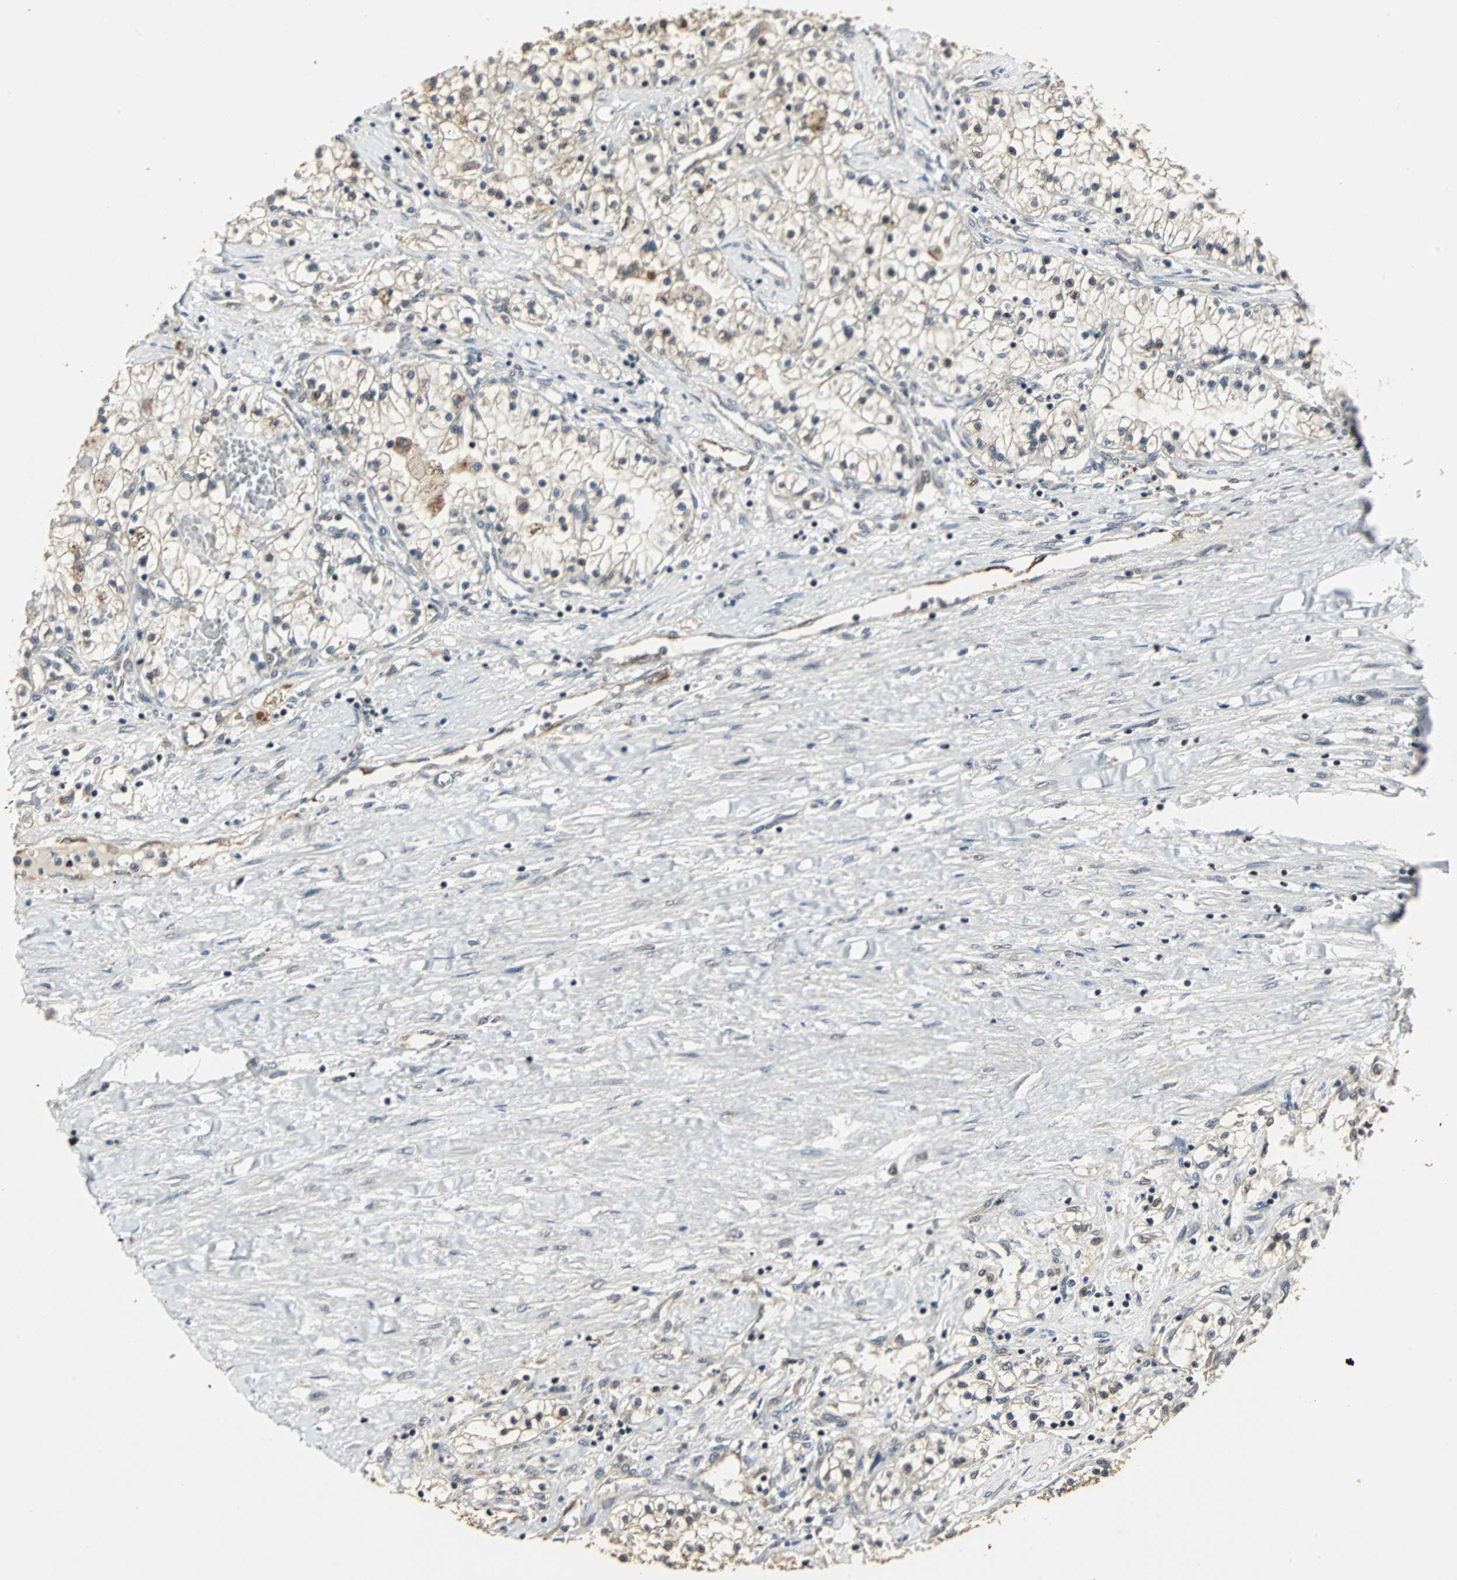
{"staining": {"intensity": "moderate", "quantity": "<25%", "location": "nuclear"}, "tissue": "renal cancer", "cell_type": "Tumor cells", "image_type": "cancer", "snomed": [{"axis": "morphology", "description": "Adenocarcinoma, NOS"}, {"axis": "topography", "description": "Kidney"}], "caption": "DAB immunohistochemical staining of human adenocarcinoma (renal) exhibits moderate nuclear protein positivity in approximately <25% of tumor cells. (DAB = brown stain, brightfield microscopy at high magnification).", "gene": "MED4", "patient": {"sex": "male", "age": 68}}